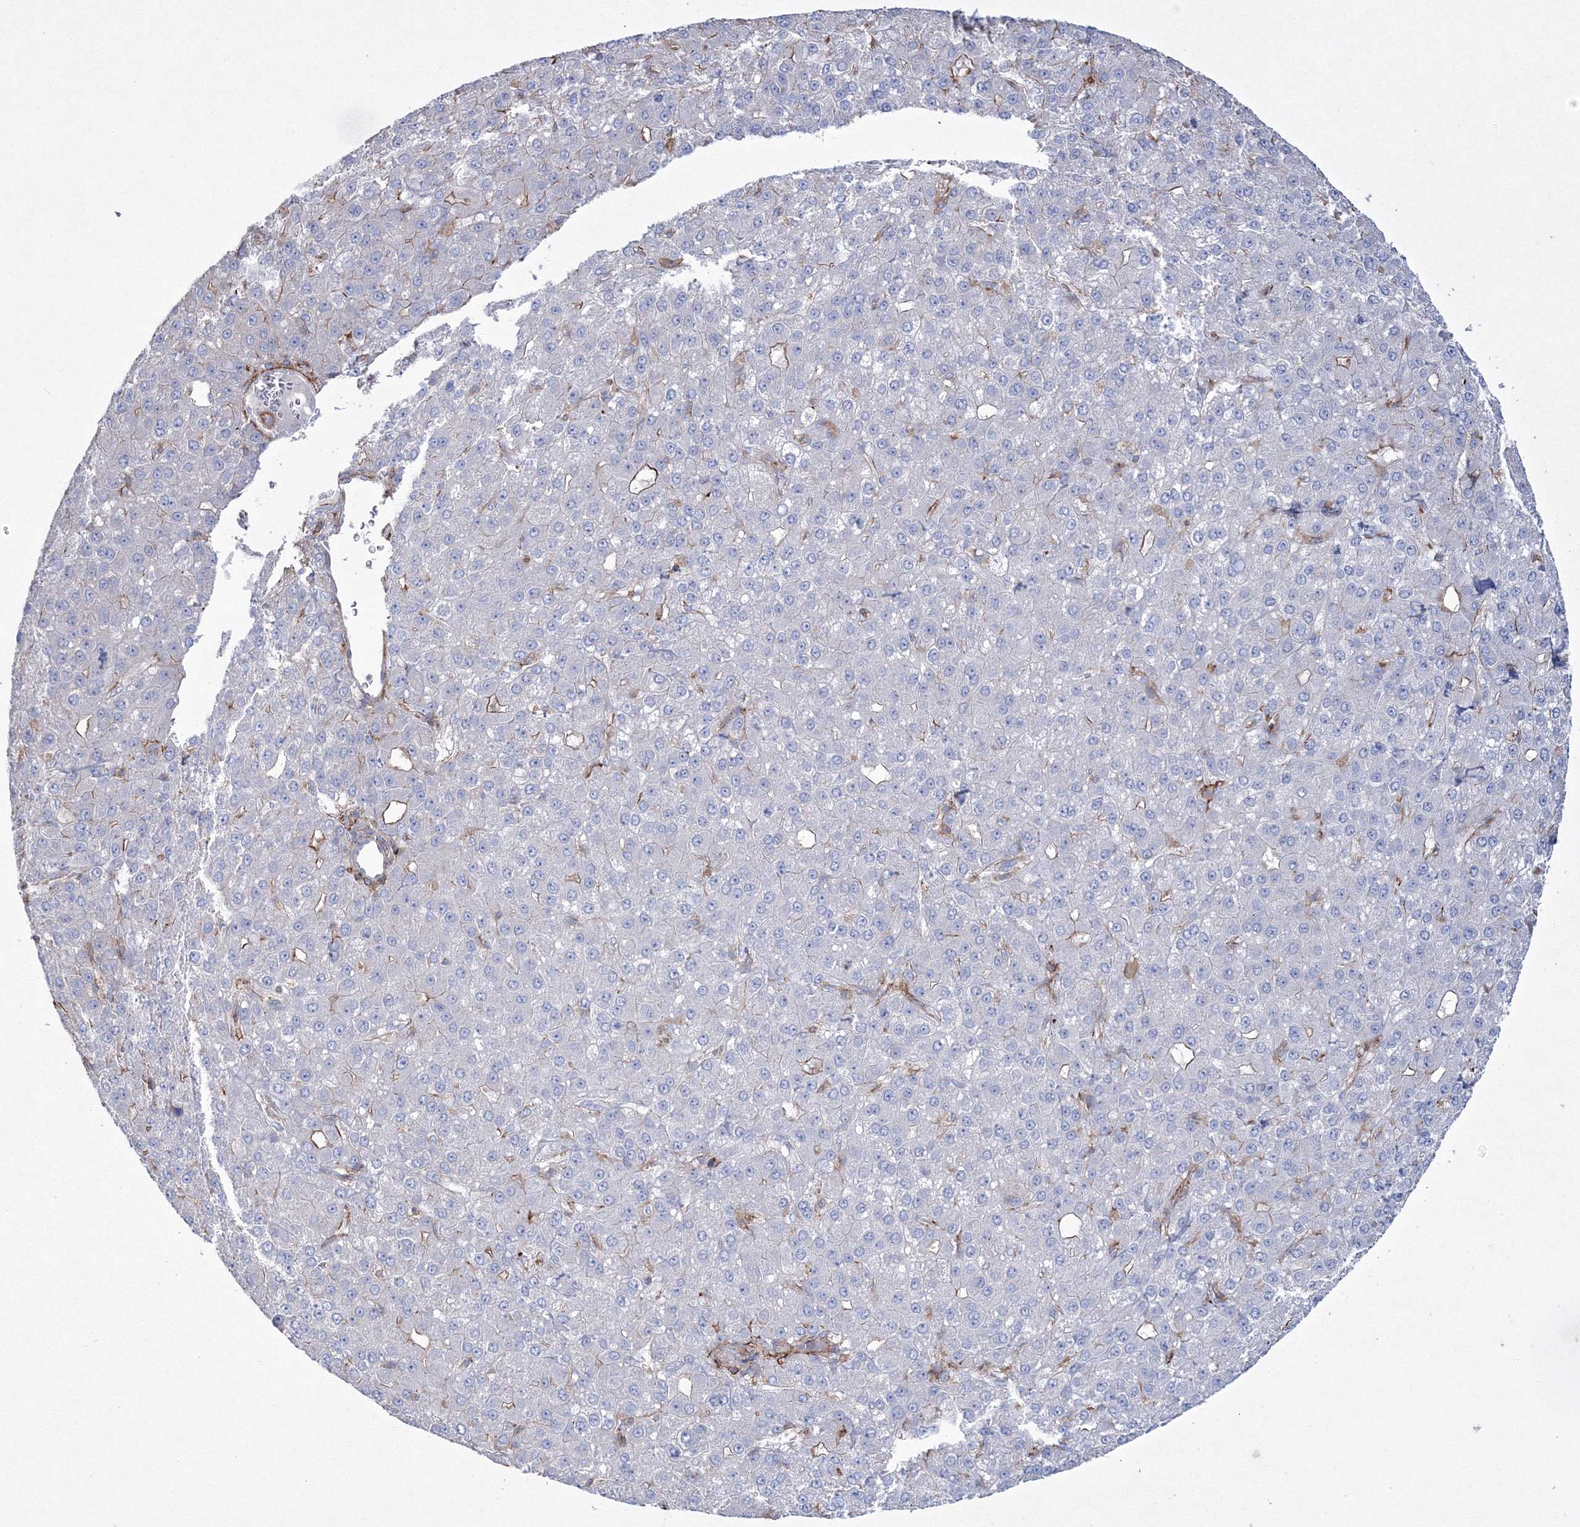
{"staining": {"intensity": "negative", "quantity": "none", "location": "none"}, "tissue": "liver cancer", "cell_type": "Tumor cells", "image_type": "cancer", "snomed": [{"axis": "morphology", "description": "Carcinoma, Hepatocellular, NOS"}, {"axis": "topography", "description": "Liver"}], "caption": "Tumor cells are negative for brown protein staining in liver cancer.", "gene": "GPR82", "patient": {"sex": "male", "age": 67}}